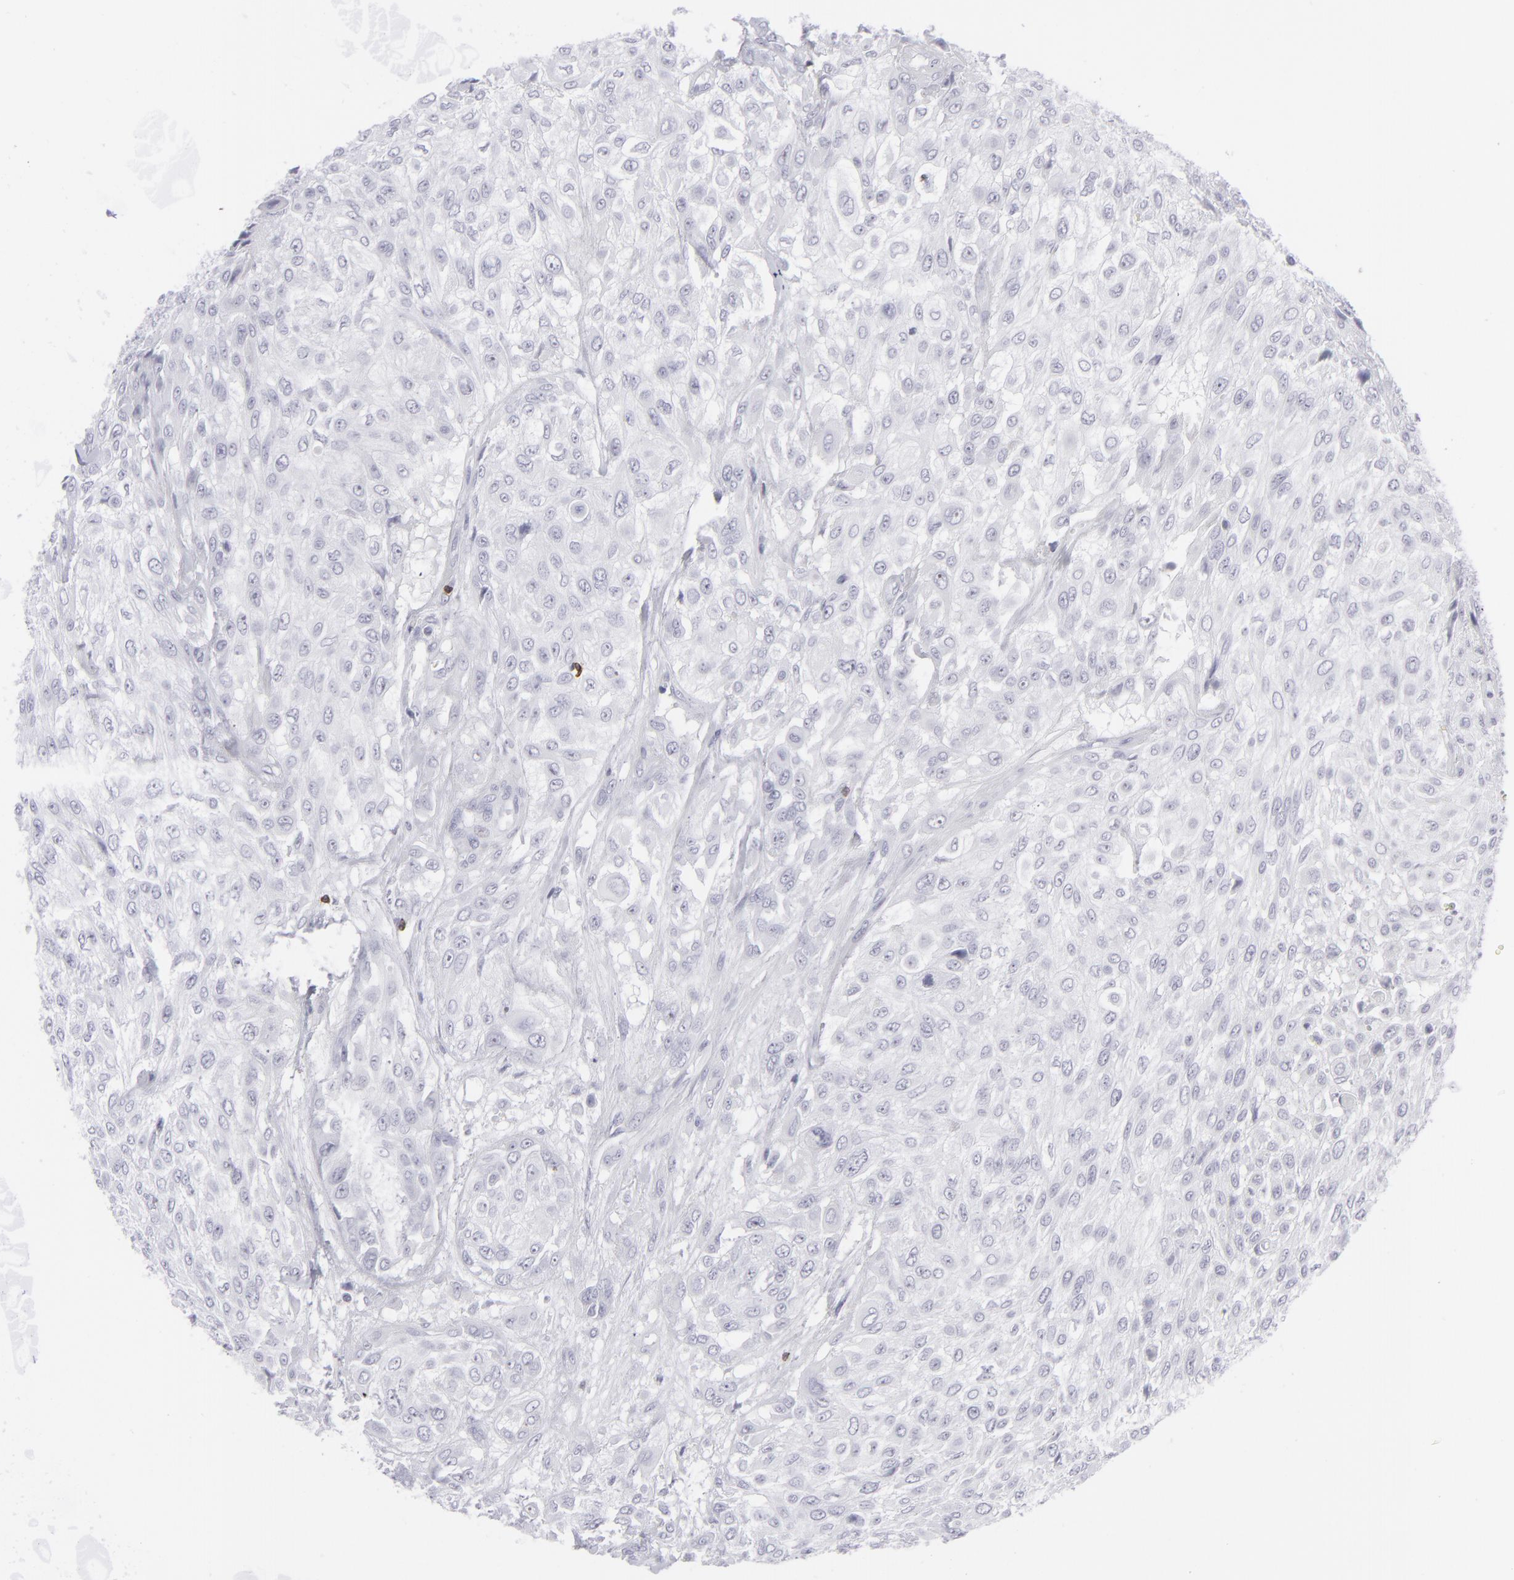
{"staining": {"intensity": "negative", "quantity": "none", "location": "none"}, "tissue": "urothelial cancer", "cell_type": "Tumor cells", "image_type": "cancer", "snomed": [{"axis": "morphology", "description": "Urothelial carcinoma, High grade"}, {"axis": "topography", "description": "Urinary bladder"}], "caption": "A histopathology image of high-grade urothelial carcinoma stained for a protein exhibits no brown staining in tumor cells.", "gene": "CD7", "patient": {"sex": "male", "age": 57}}